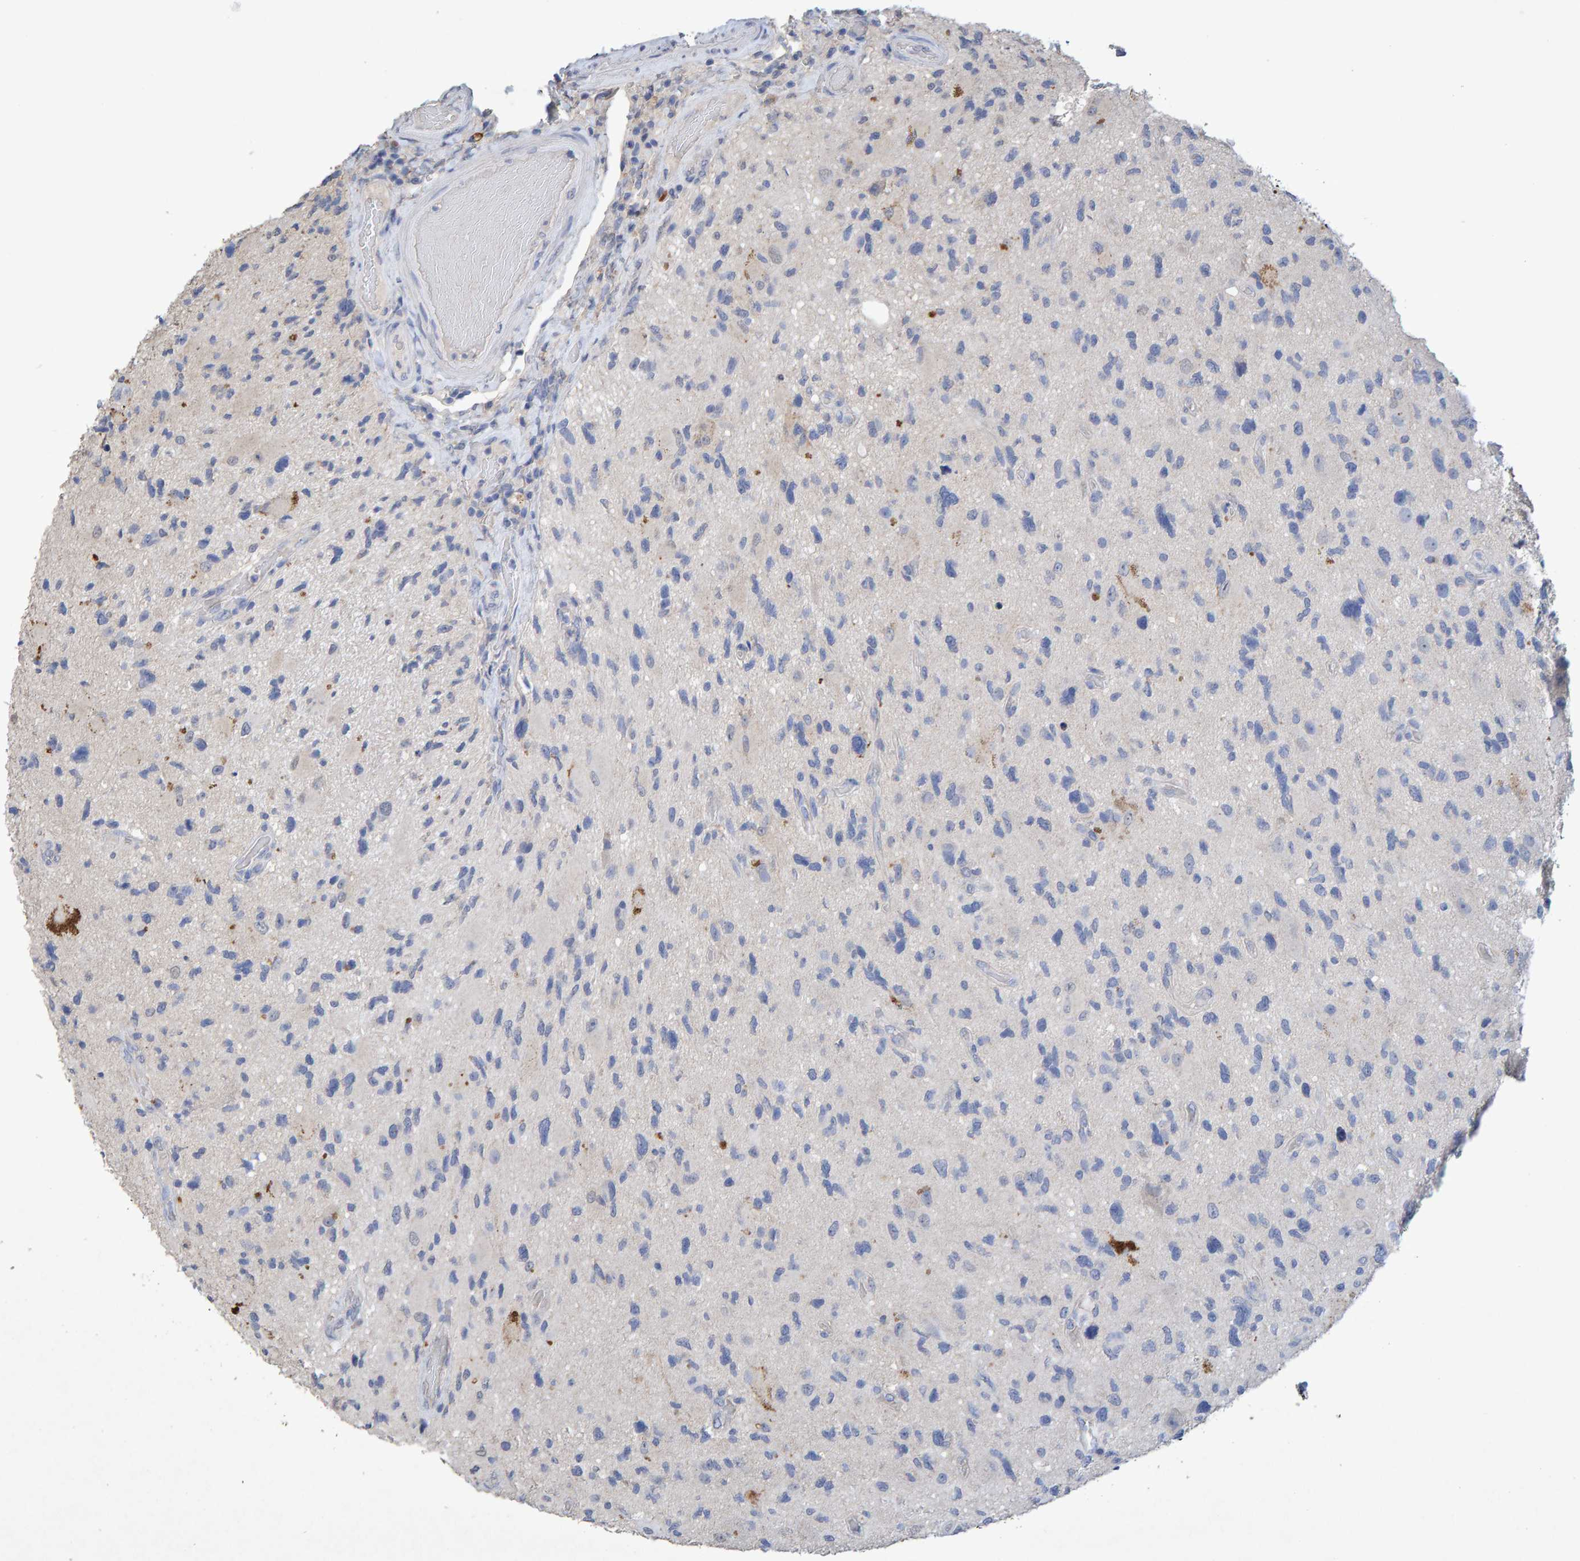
{"staining": {"intensity": "negative", "quantity": "none", "location": "none"}, "tissue": "glioma", "cell_type": "Tumor cells", "image_type": "cancer", "snomed": [{"axis": "morphology", "description": "Glioma, malignant, High grade"}, {"axis": "topography", "description": "Brain"}], "caption": "A micrograph of glioma stained for a protein exhibits no brown staining in tumor cells. The staining is performed using DAB brown chromogen with nuclei counter-stained in using hematoxylin.", "gene": "CTH", "patient": {"sex": "male", "age": 33}}